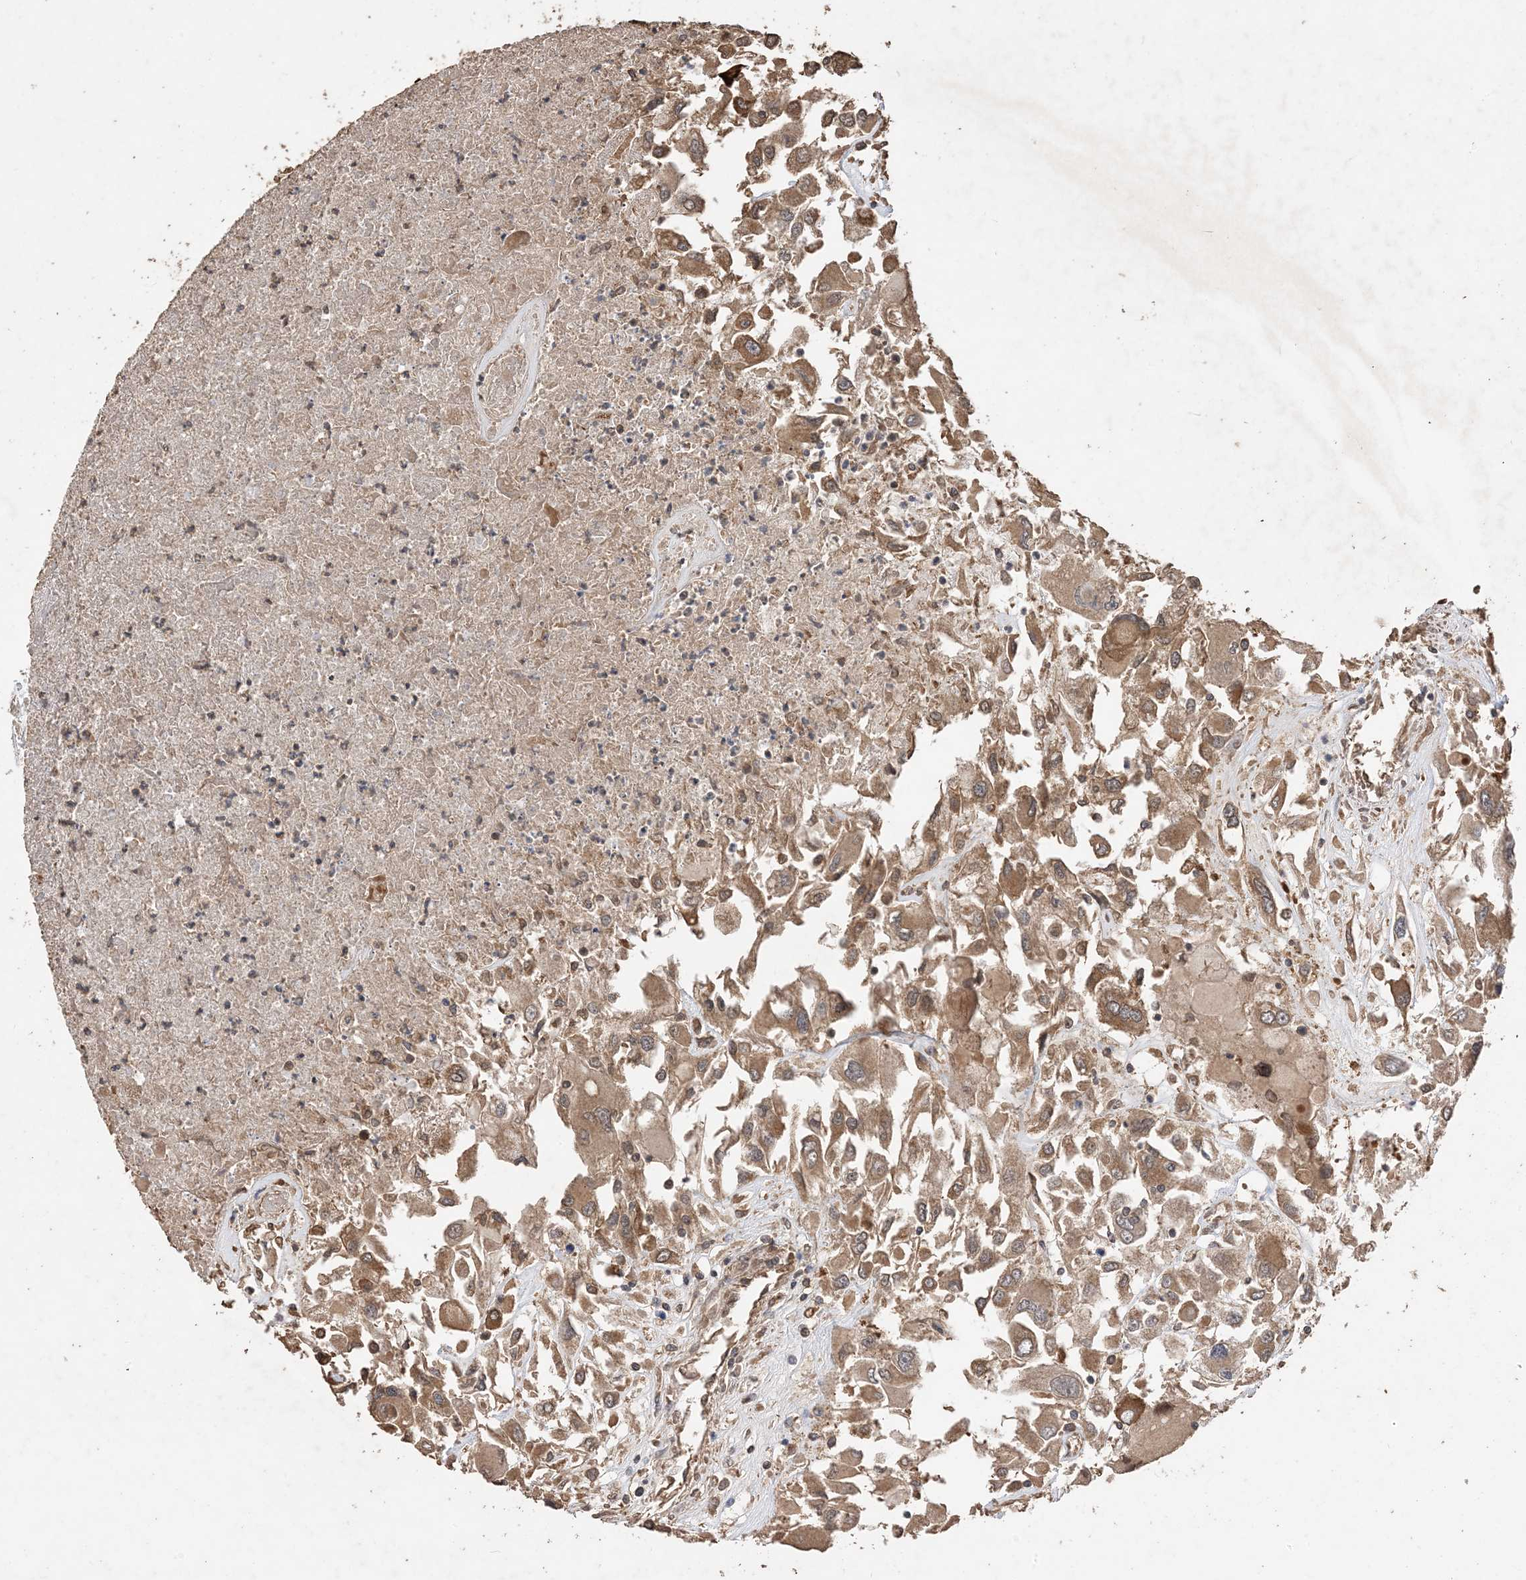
{"staining": {"intensity": "moderate", "quantity": ">75%", "location": "cytoplasmic/membranous"}, "tissue": "renal cancer", "cell_type": "Tumor cells", "image_type": "cancer", "snomed": [{"axis": "morphology", "description": "Adenocarcinoma, NOS"}, {"axis": "topography", "description": "Kidney"}], "caption": "This photomicrograph demonstrates immunohistochemistry staining of renal cancer, with medium moderate cytoplasmic/membranous positivity in about >75% of tumor cells.", "gene": "ZKSCAN5", "patient": {"sex": "female", "age": 52}}